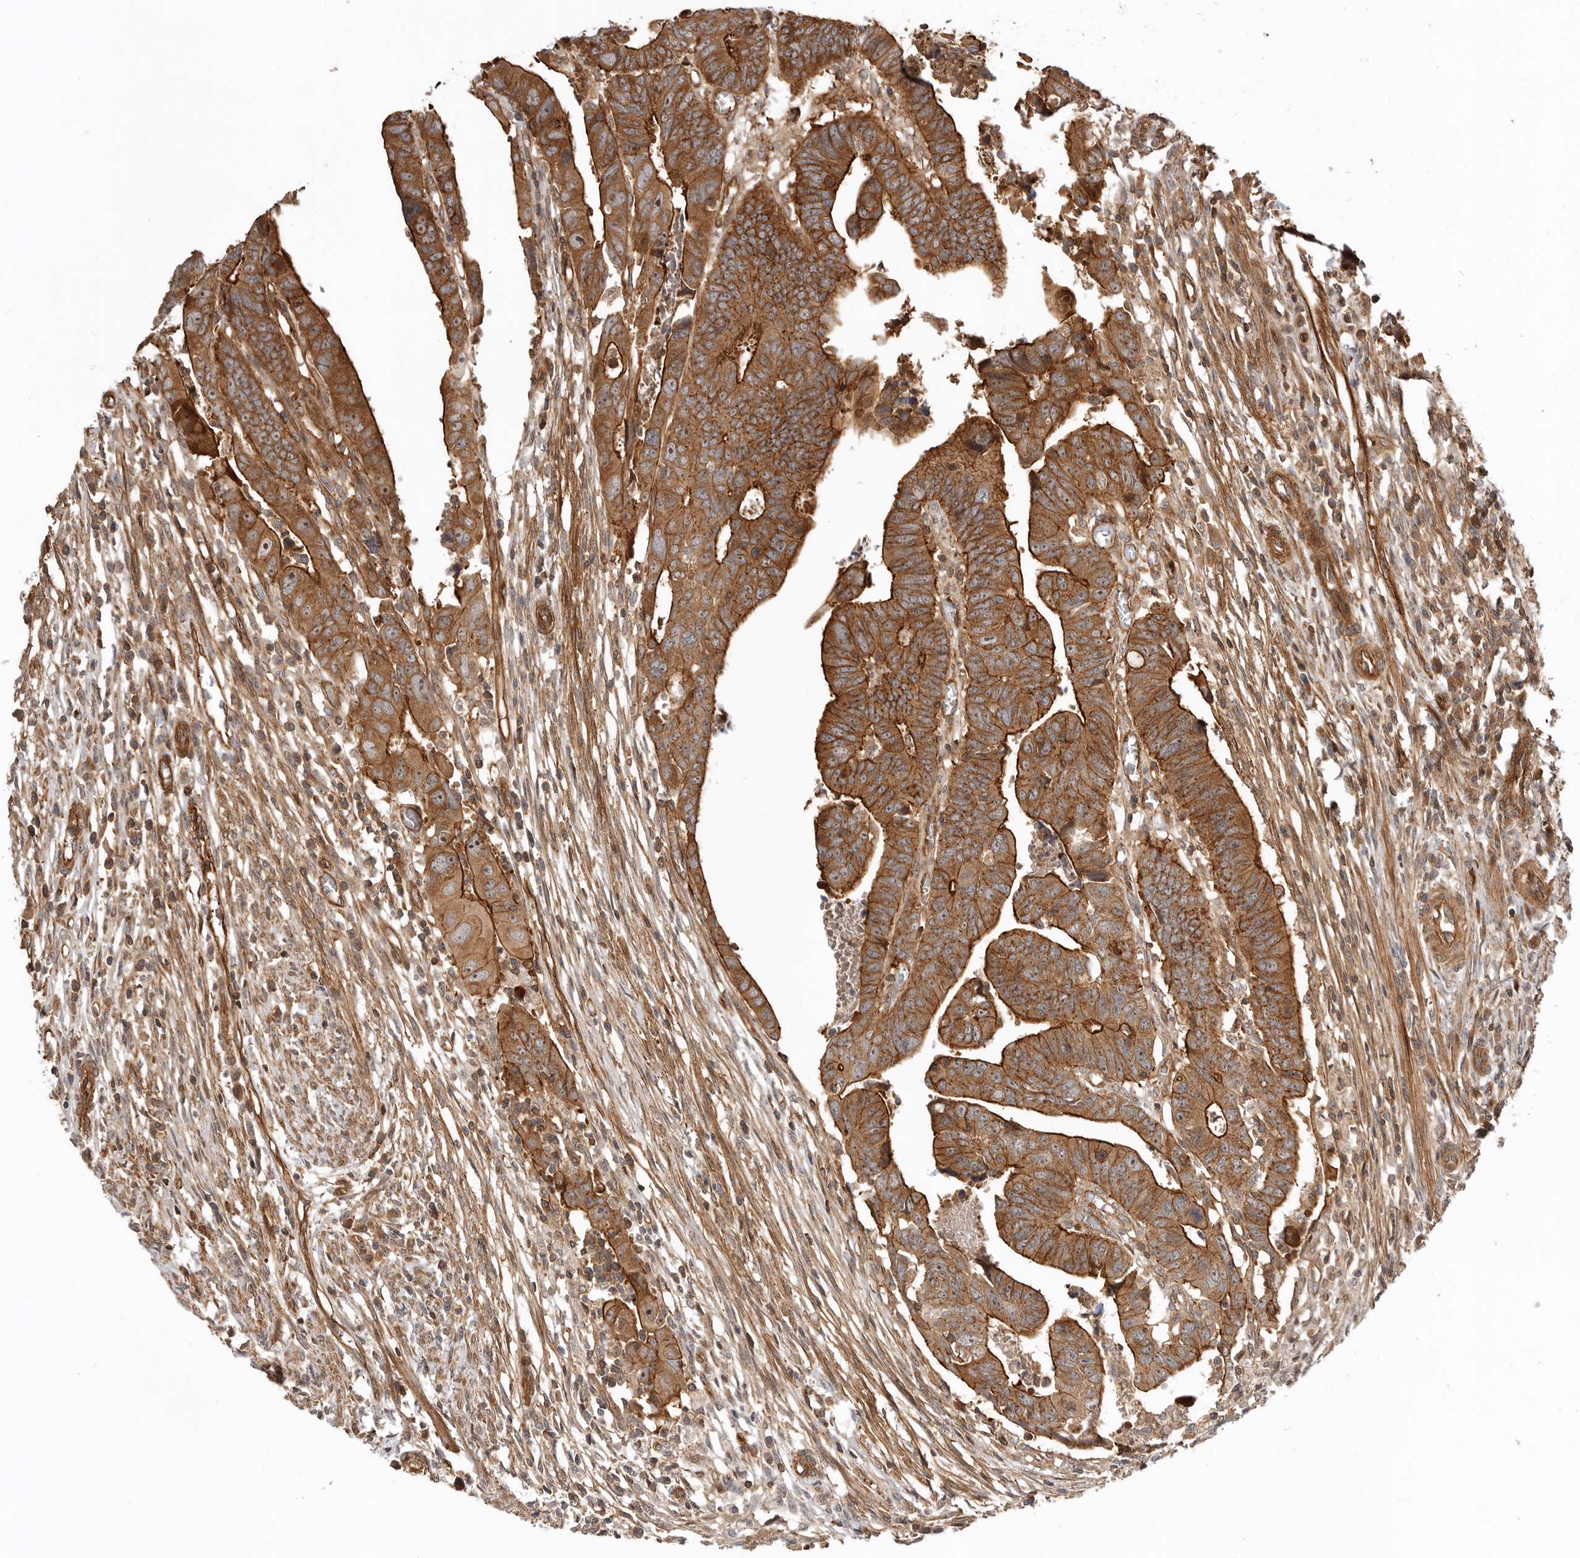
{"staining": {"intensity": "strong", "quantity": ">75%", "location": "cytoplasmic/membranous,nuclear"}, "tissue": "colorectal cancer", "cell_type": "Tumor cells", "image_type": "cancer", "snomed": [{"axis": "morphology", "description": "Adenocarcinoma, NOS"}, {"axis": "topography", "description": "Rectum"}], "caption": "Strong cytoplasmic/membranous and nuclear protein positivity is identified in about >75% of tumor cells in adenocarcinoma (colorectal).", "gene": "GPATCH2", "patient": {"sex": "female", "age": 65}}